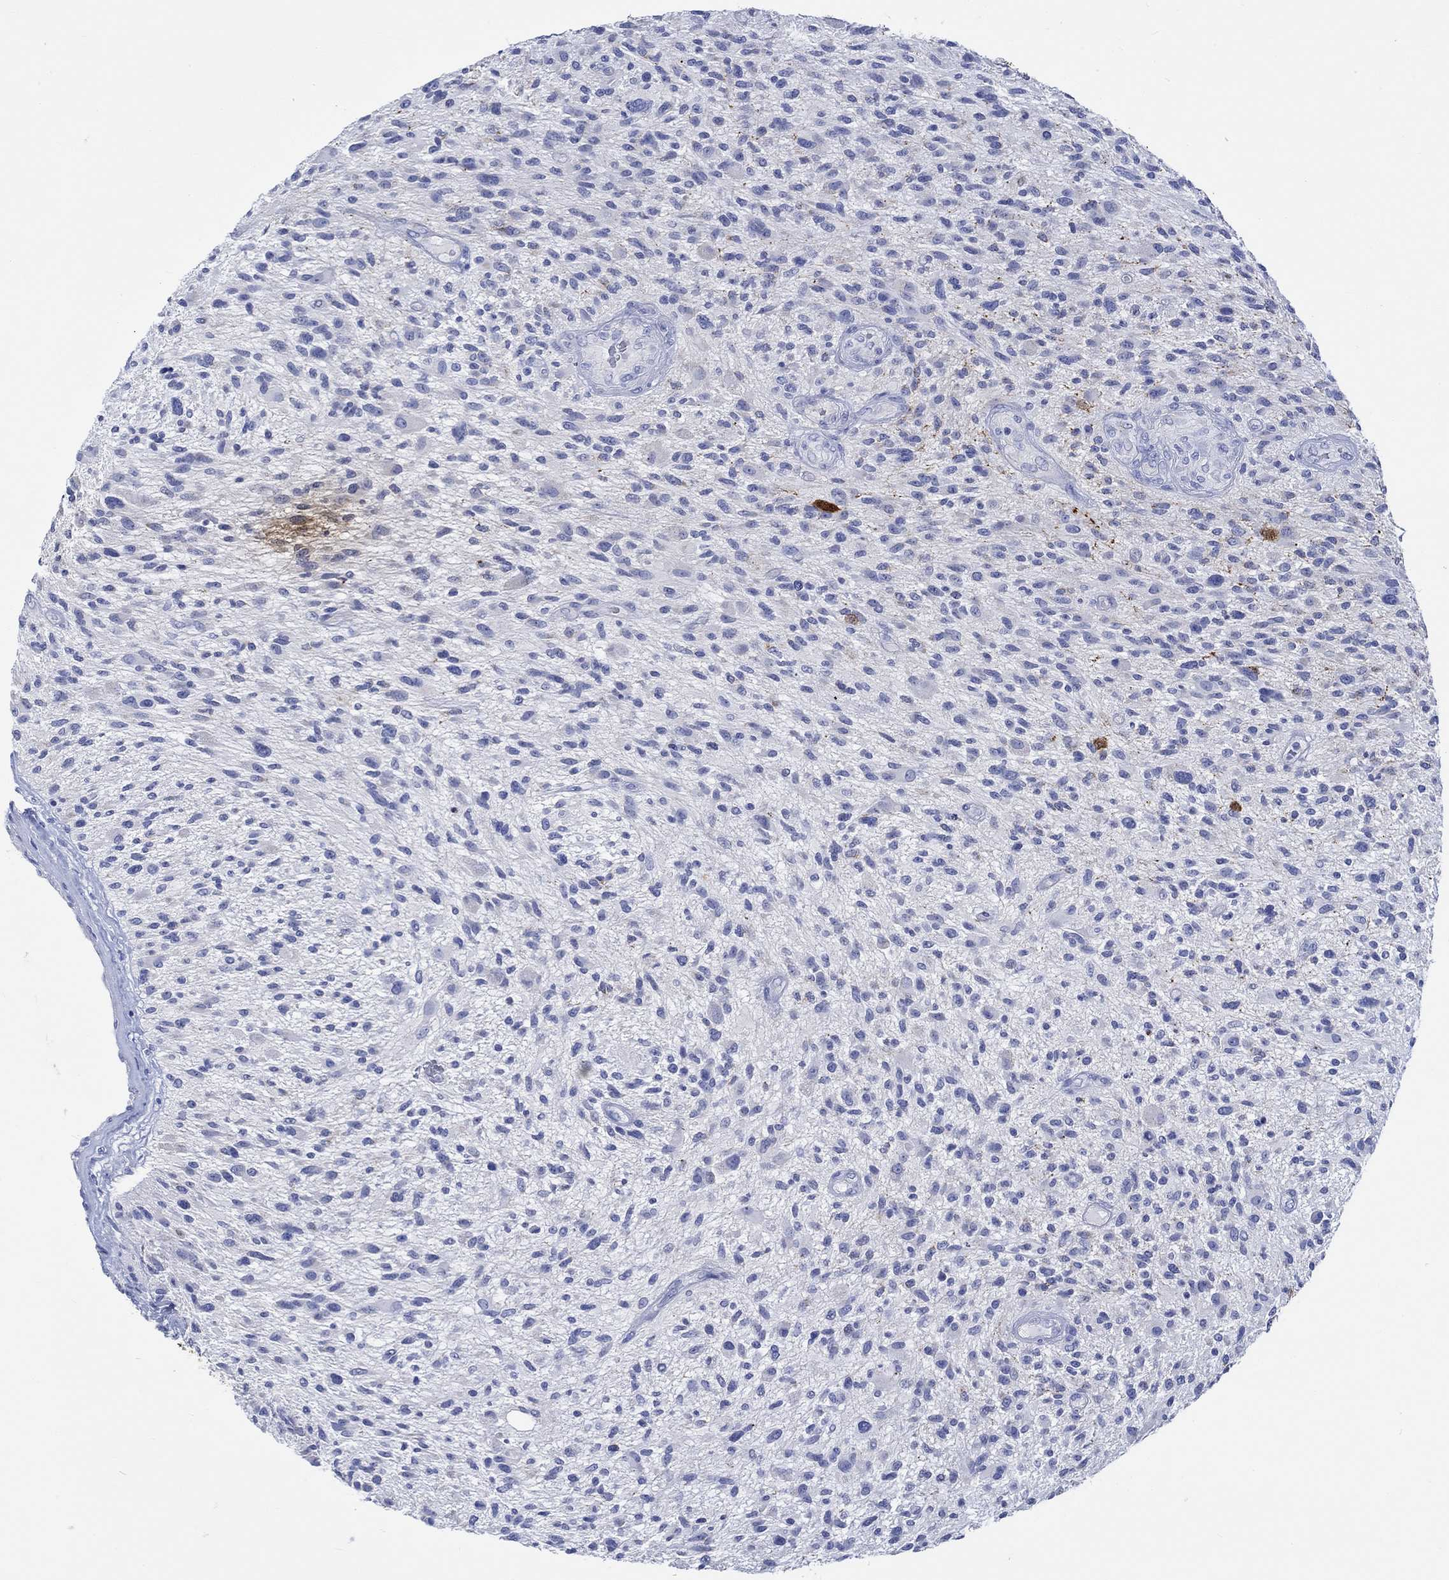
{"staining": {"intensity": "negative", "quantity": "none", "location": "none"}, "tissue": "glioma", "cell_type": "Tumor cells", "image_type": "cancer", "snomed": [{"axis": "morphology", "description": "Glioma, malignant, High grade"}, {"axis": "topography", "description": "Brain"}], "caption": "Immunohistochemistry of malignant glioma (high-grade) reveals no staining in tumor cells.", "gene": "CPLX2", "patient": {"sex": "male", "age": 47}}